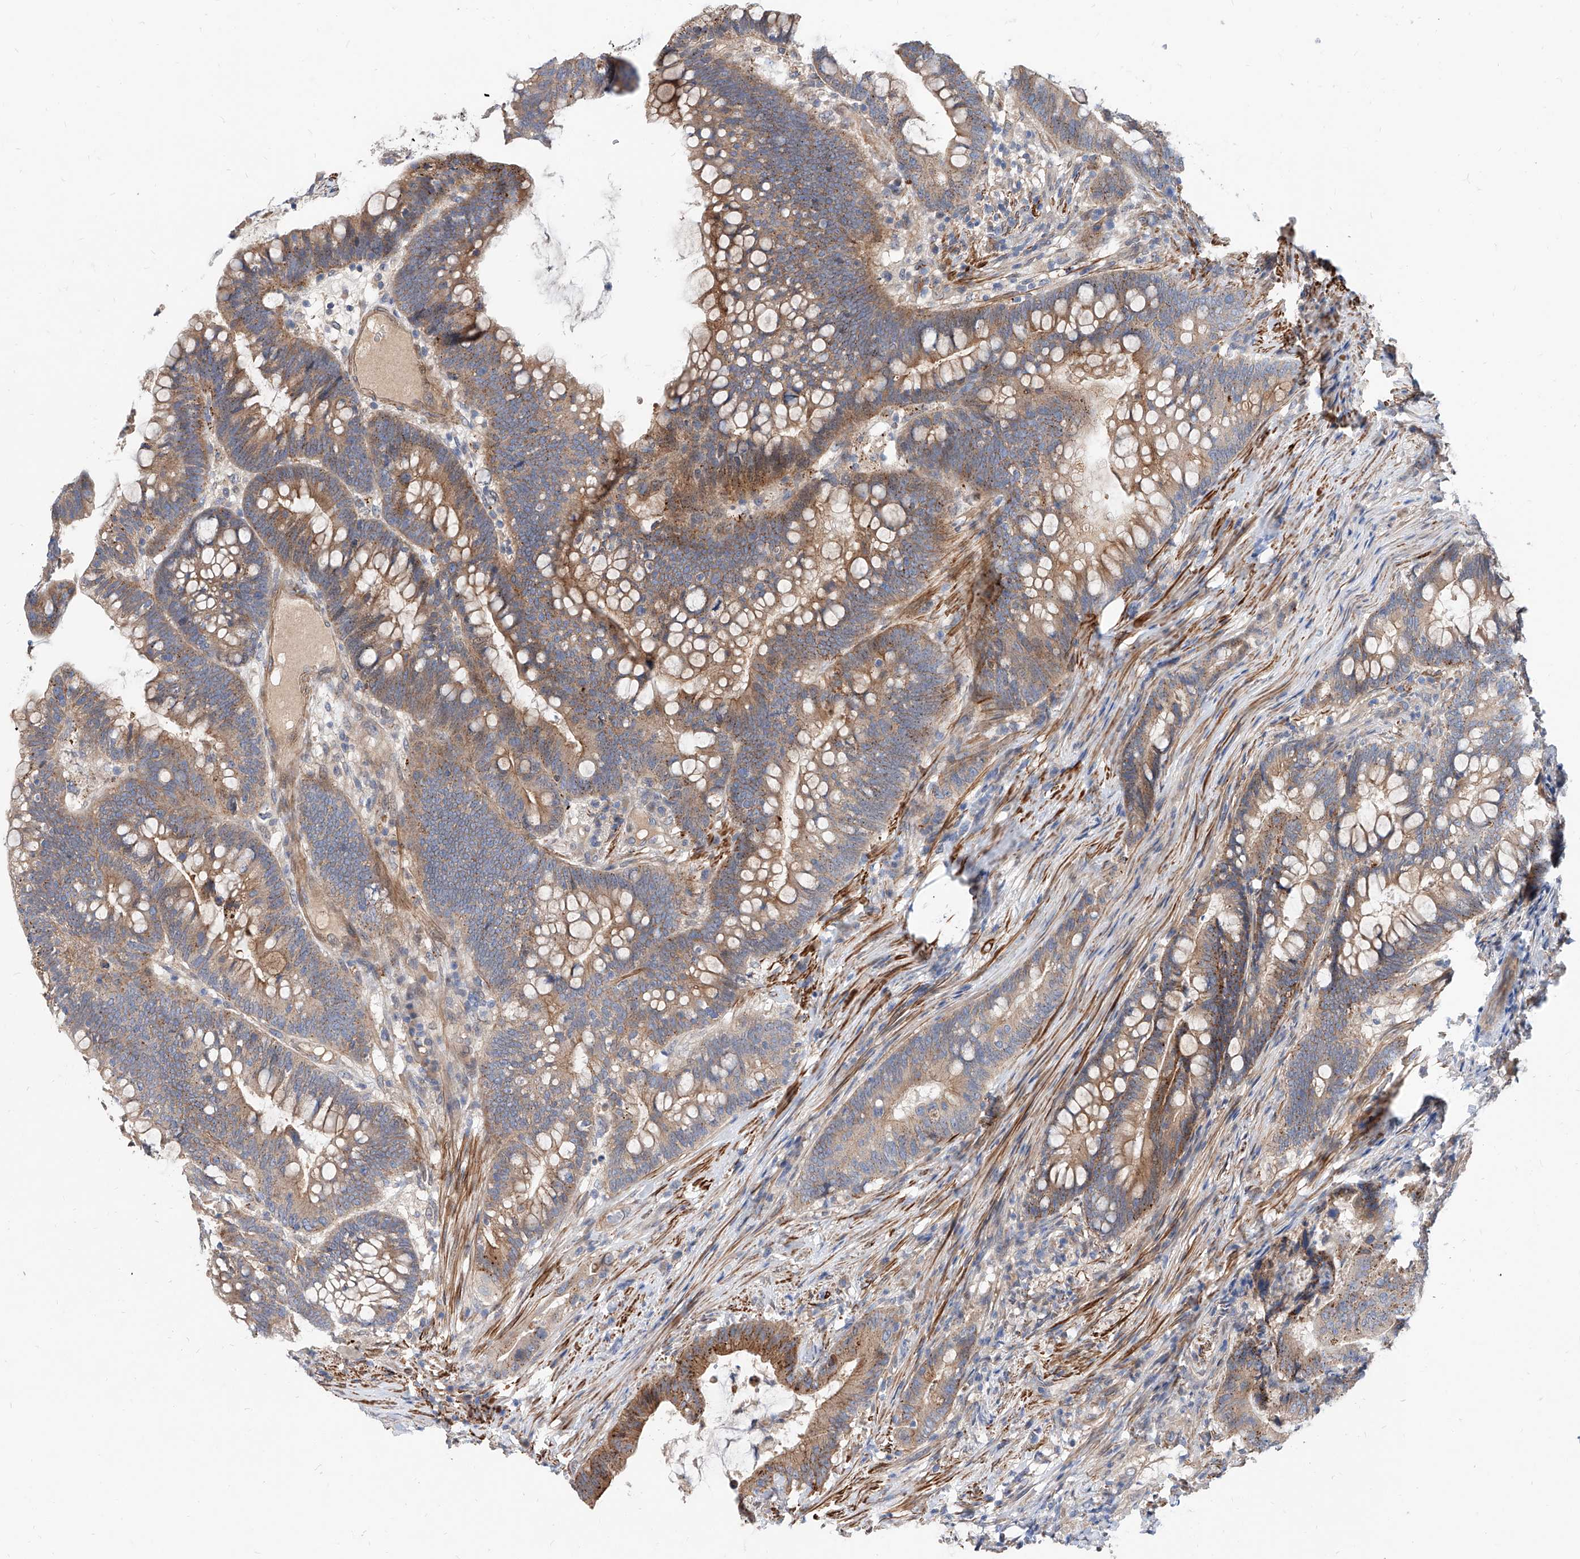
{"staining": {"intensity": "moderate", "quantity": "25%-75%", "location": "cytoplasmic/membranous"}, "tissue": "colorectal cancer", "cell_type": "Tumor cells", "image_type": "cancer", "snomed": [{"axis": "morphology", "description": "Adenocarcinoma, NOS"}, {"axis": "topography", "description": "Colon"}], "caption": "This micrograph demonstrates colorectal adenocarcinoma stained with immunohistochemistry (IHC) to label a protein in brown. The cytoplasmic/membranous of tumor cells show moderate positivity for the protein. Nuclei are counter-stained blue.", "gene": "MAGEE2", "patient": {"sex": "female", "age": 66}}